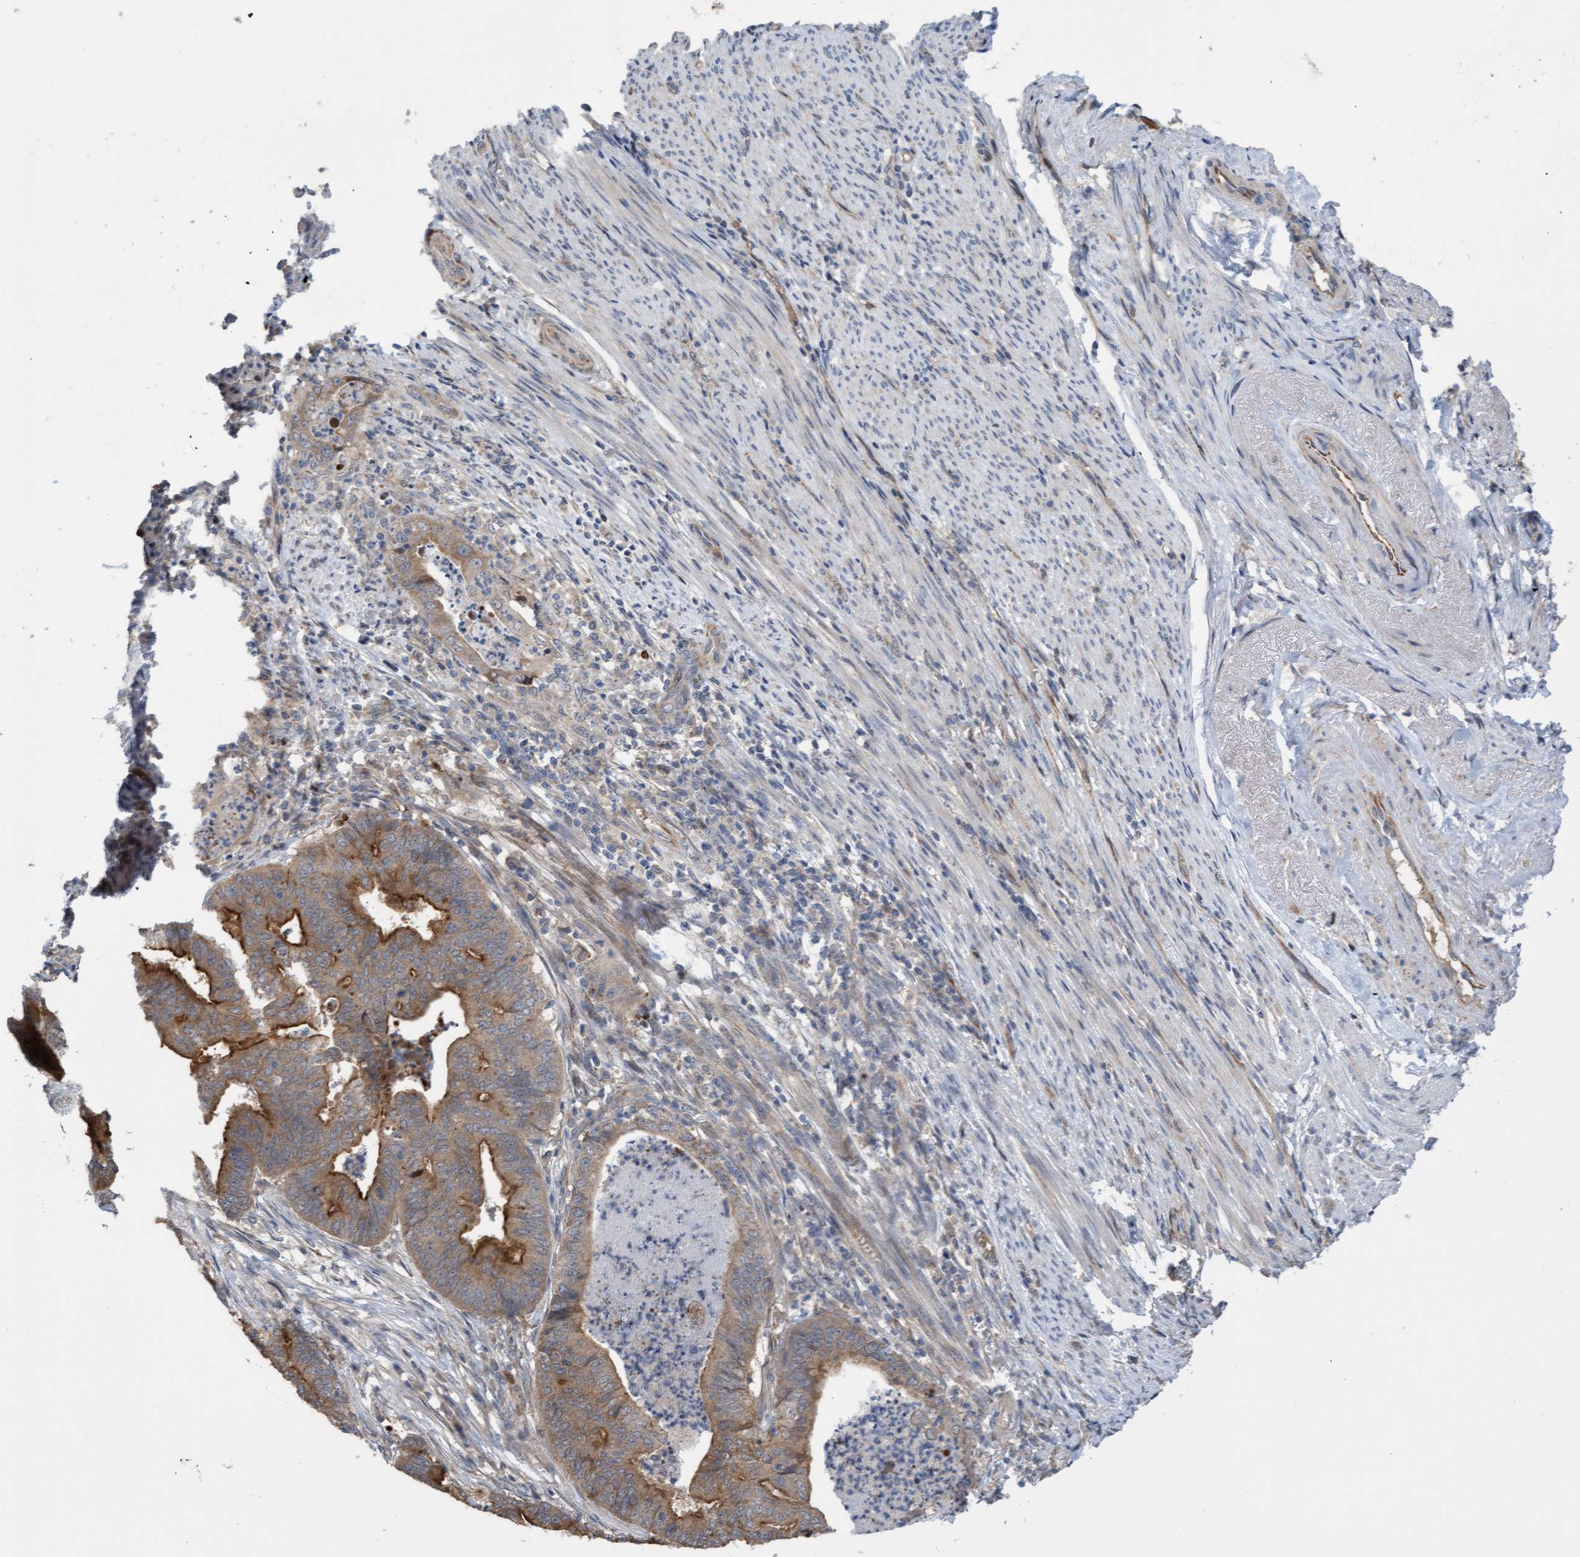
{"staining": {"intensity": "moderate", "quantity": ">75%", "location": "cytoplasmic/membranous"}, "tissue": "endometrial cancer", "cell_type": "Tumor cells", "image_type": "cancer", "snomed": [{"axis": "morphology", "description": "Polyp, NOS"}, {"axis": "morphology", "description": "Adenocarcinoma, NOS"}, {"axis": "morphology", "description": "Adenoma, NOS"}, {"axis": "topography", "description": "Endometrium"}], "caption": "Immunohistochemical staining of human endometrial cancer reveals moderate cytoplasmic/membranous protein positivity in about >75% of tumor cells. Nuclei are stained in blue.", "gene": "ITFG1", "patient": {"sex": "female", "age": 79}}